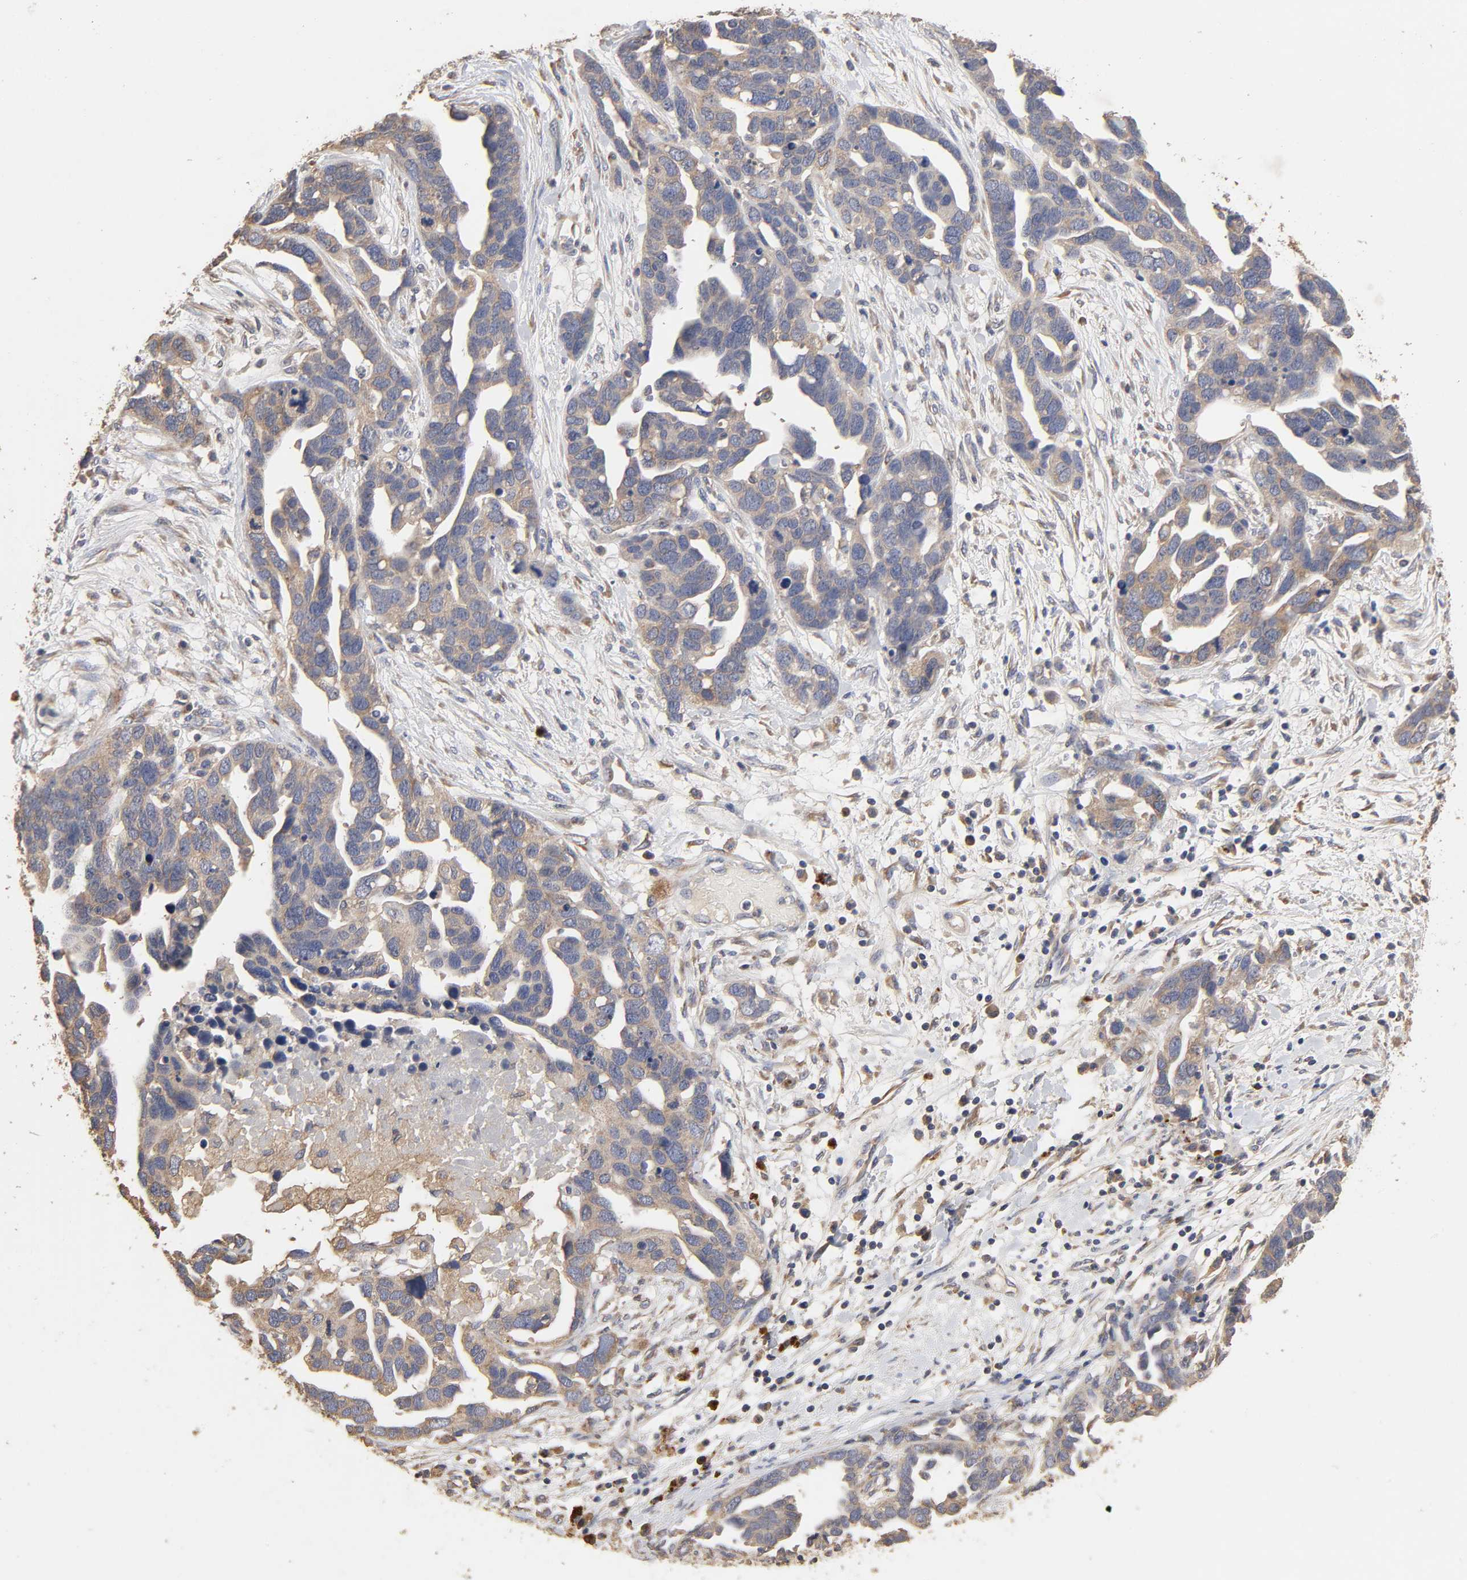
{"staining": {"intensity": "weak", "quantity": ">75%", "location": "cytoplasmic/membranous"}, "tissue": "ovarian cancer", "cell_type": "Tumor cells", "image_type": "cancer", "snomed": [{"axis": "morphology", "description": "Cystadenocarcinoma, serous, NOS"}, {"axis": "topography", "description": "Ovary"}], "caption": "Ovarian cancer (serous cystadenocarcinoma) tissue exhibits weak cytoplasmic/membranous positivity in about >75% of tumor cells", "gene": "EIF4G2", "patient": {"sex": "female", "age": 54}}